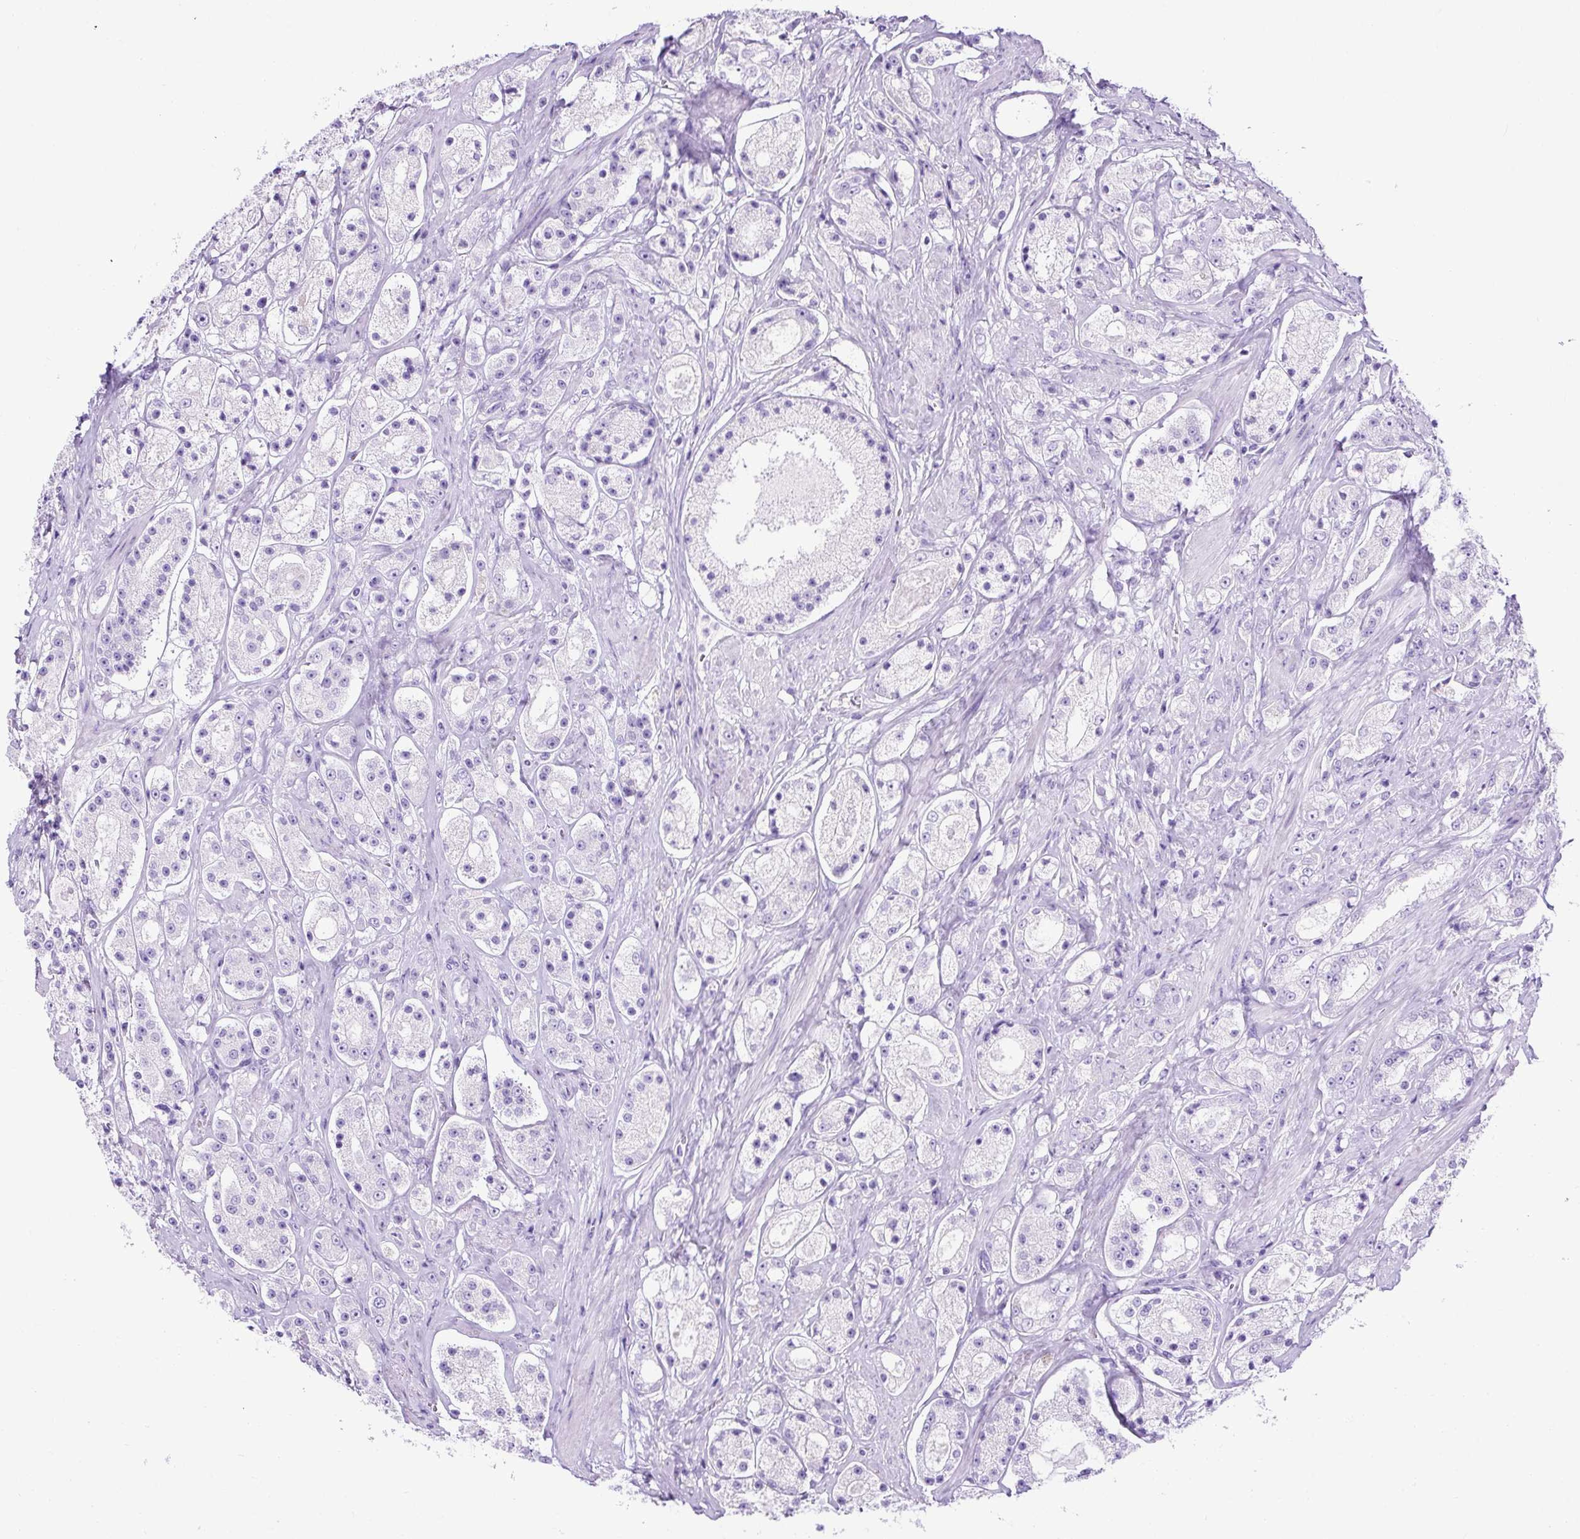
{"staining": {"intensity": "negative", "quantity": "none", "location": "none"}, "tissue": "prostate cancer", "cell_type": "Tumor cells", "image_type": "cancer", "snomed": [{"axis": "morphology", "description": "Adenocarcinoma, High grade"}, {"axis": "topography", "description": "Prostate"}], "caption": "The immunohistochemistry image has no significant expression in tumor cells of prostate cancer (high-grade adenocarcinoma) tissue.", "gene": "KRT12", "patient": {"sex": "male", "age": 67}}